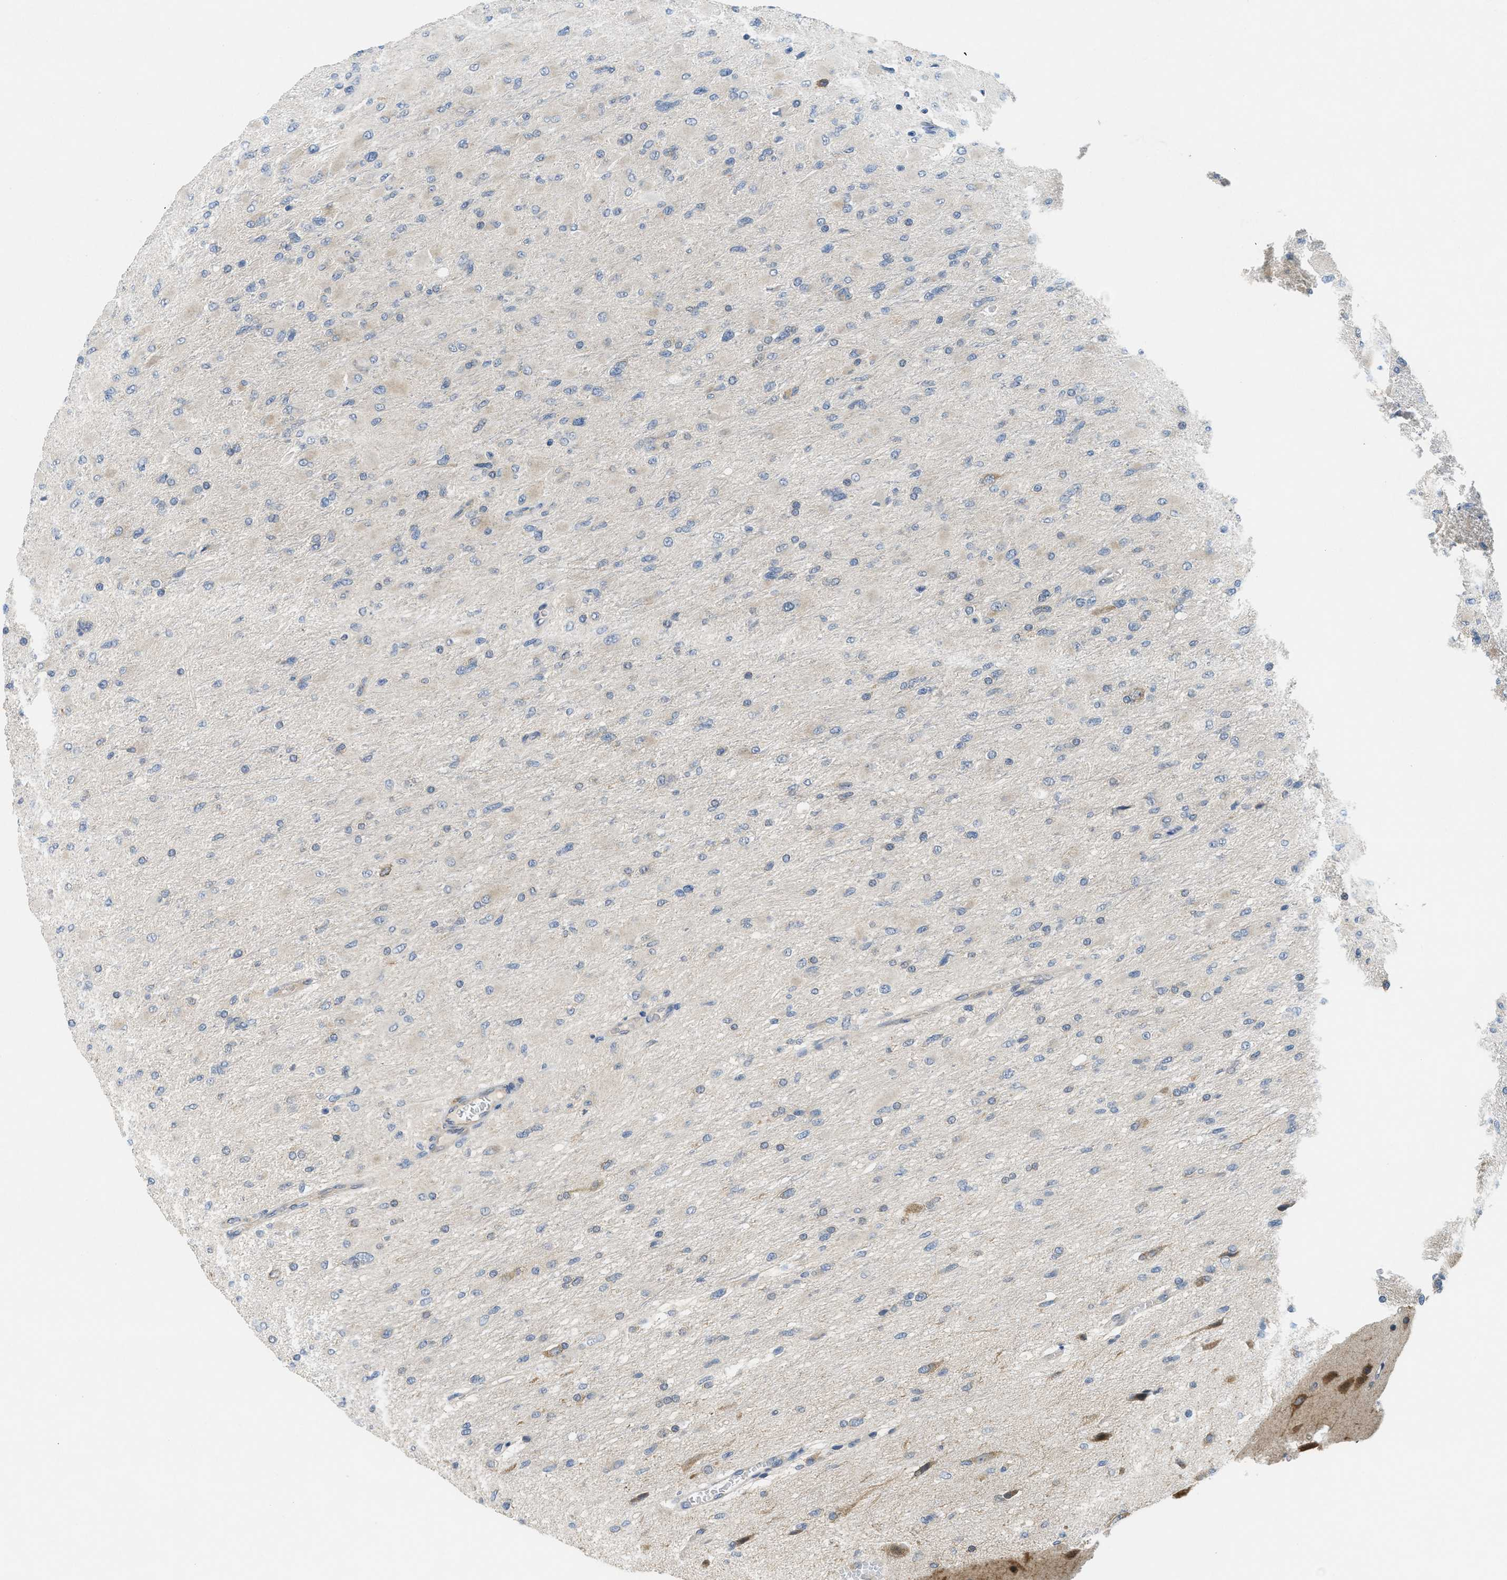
{"staining": {"intensity": "negative", "quantity": "none", "location": "none"}, "tissue": "glioma", "cell_type": "Tumor cells", "image_type": "cancer", "snomed": [{"axis": "morphology", "description": "Glioma, malignant, High grade"}, {"axis": "topography", "description": "Cerebral cortex"}], "caption": "High magnification brightfield microscopy of malignant glioma (high-grade) stained with DAB (brown) and counterstained with hematoxylin (blue): tumor cells show no significant staining.", "gene": "ZFYVE9", "patient": {"sex": "female", "age": 36}}